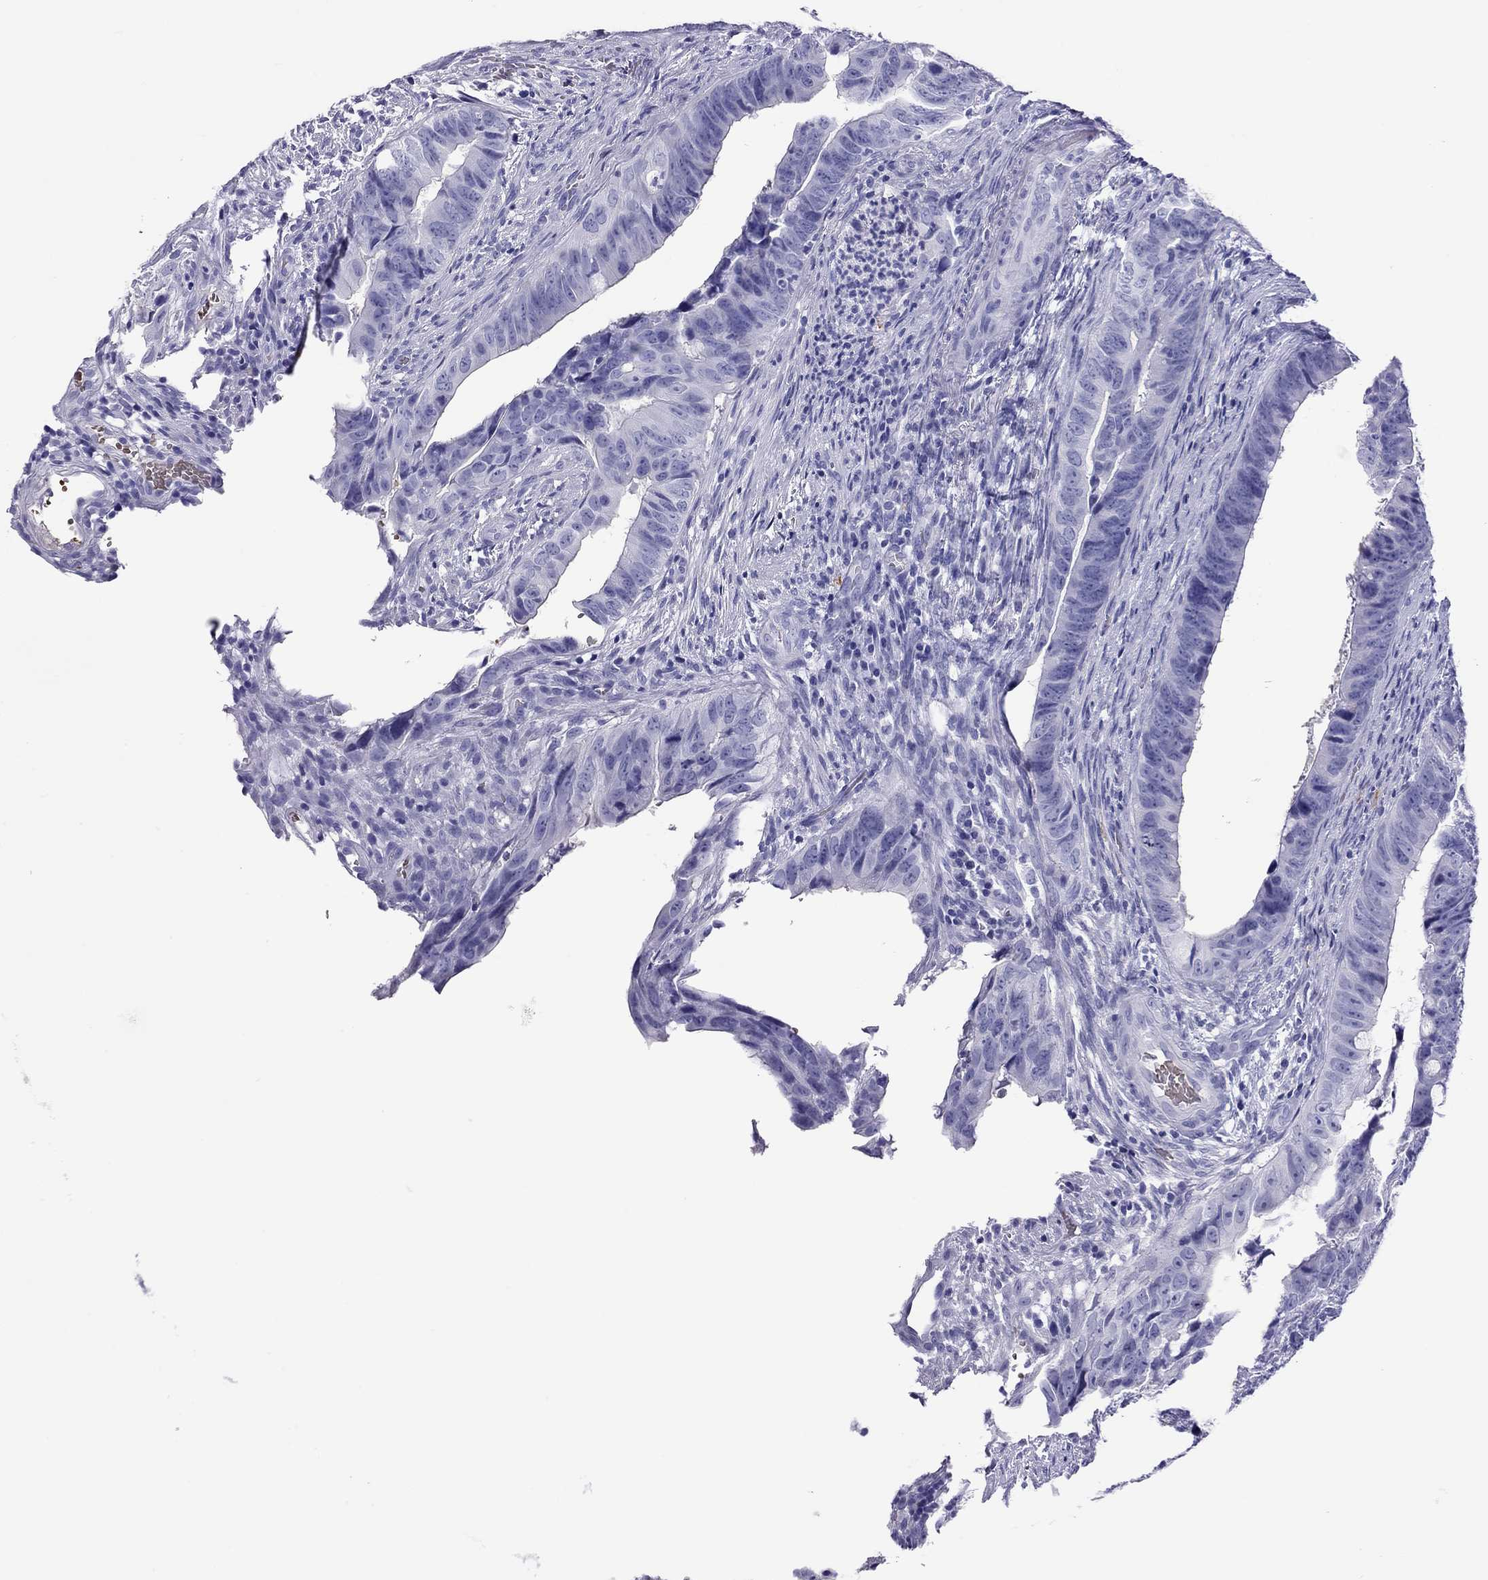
{"staining": {"intensity": "negative", "quantity": "none", "location": "none"}, "tissue": "colorectal cancer", "cell_type": "Tumor cells", "image_type": "cancer", "snomed": [{"axis": "morphology", "description": "Adenocarcinoma, NOS"}, {"axis": "topography", "description": "Colon"}], "caption": "The image exhibits no staining of tumor cells in colorectal cancer (adenocarcinoma).", "gene": "PTPRN", "patient": {"sex": "female", "age": 82}}